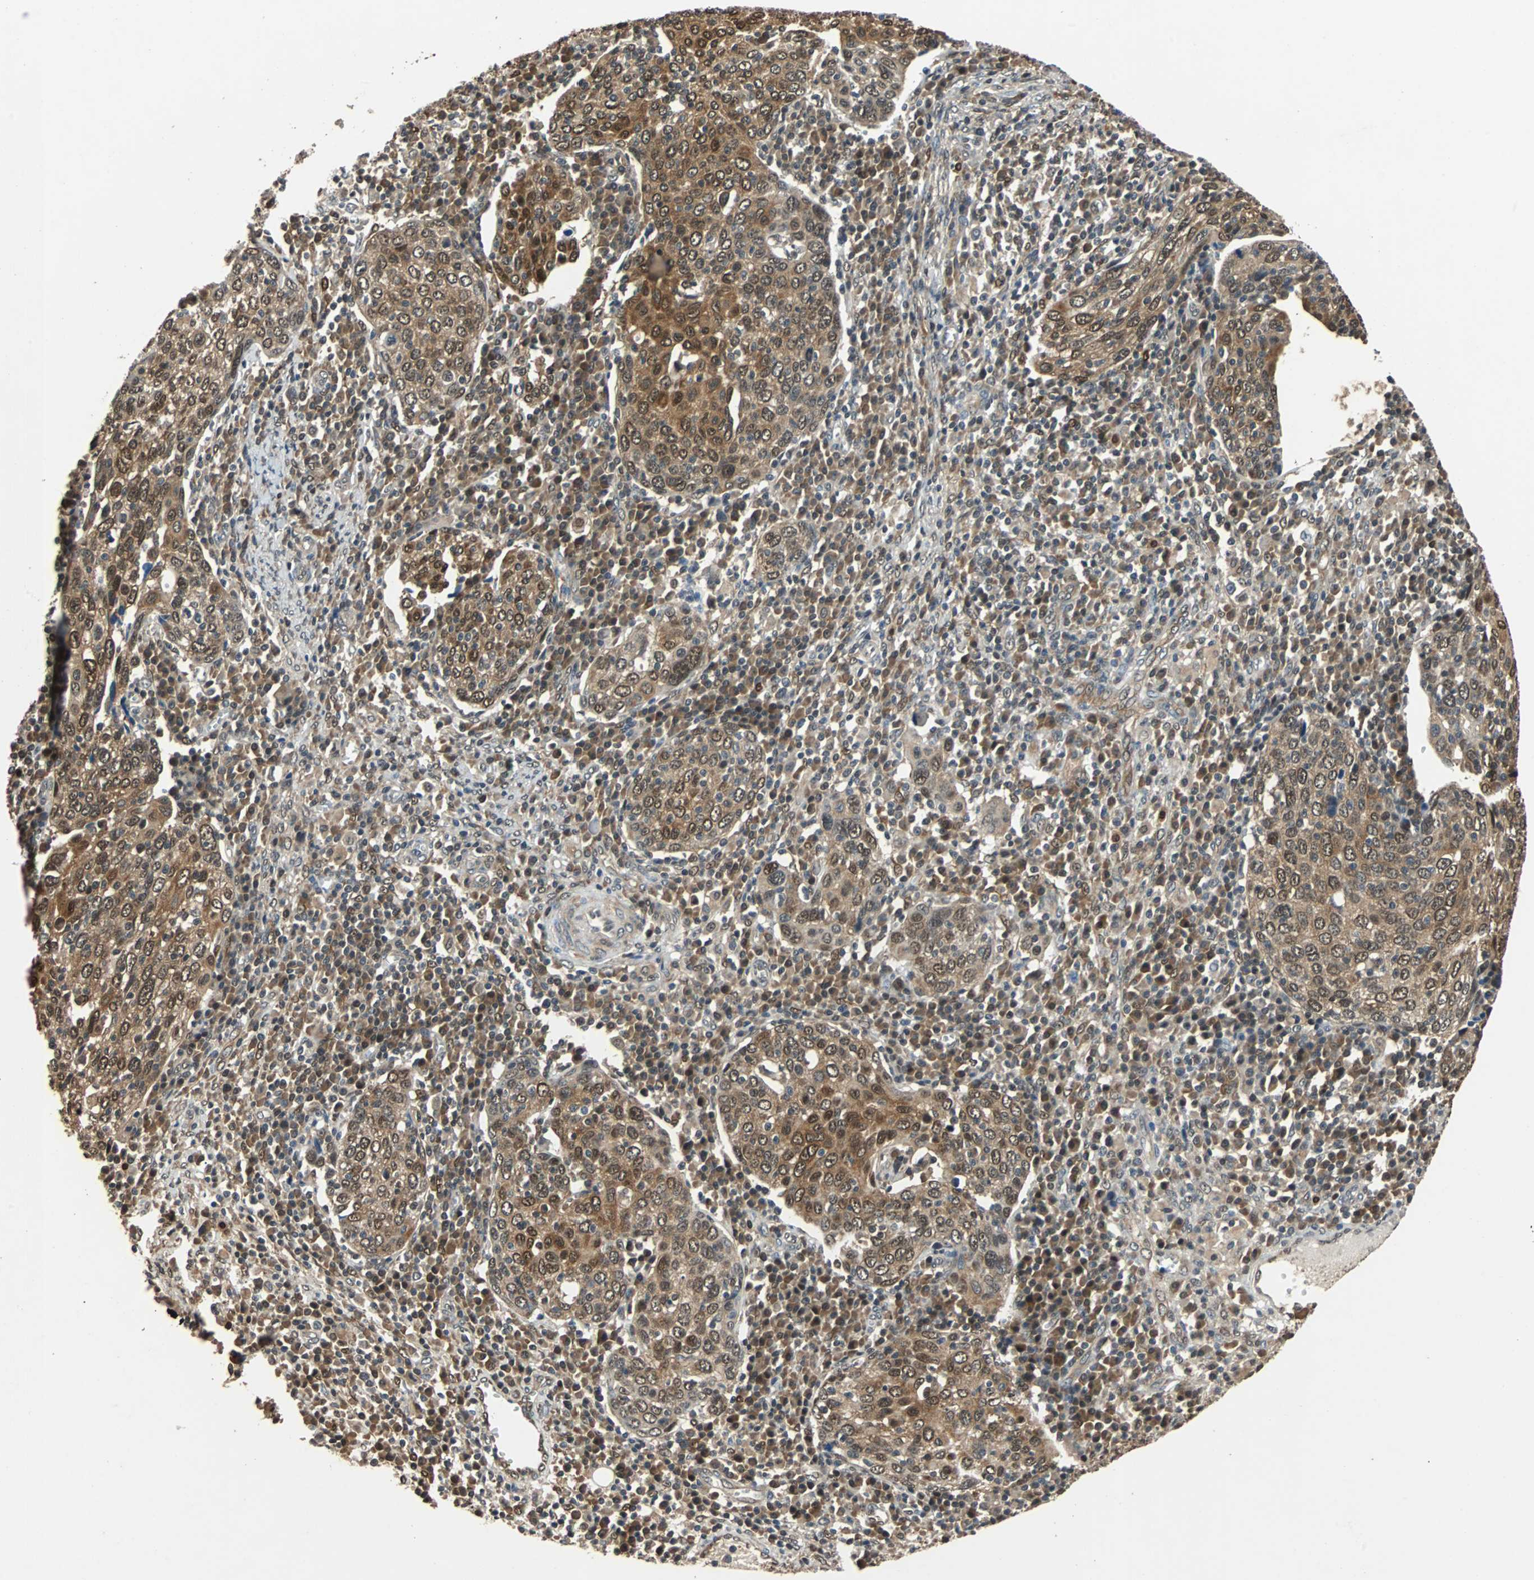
{"staining": {"intensity": "strong", "quantity": ">75%", "location": "cytoplasmic/membranous,nuclear"}, "tissue": "cervical cancer", "cell_type": "Tumor cells", "image_type": "cancer", "snomed": [{"axis": "morphology", "description": "Squamous cell carcinoma, NOS"}, {"axis": "topography", "description": "Cervix"}], "caption": "There is high levels of strong cytoplasmic/membranous and nuclear staining in tumor cells of cervical cancer, as demonstrated by immunohistochemical staining (brown color).", "gene": "PRDX6", "patient": {"sex": "female", "age": 40}}